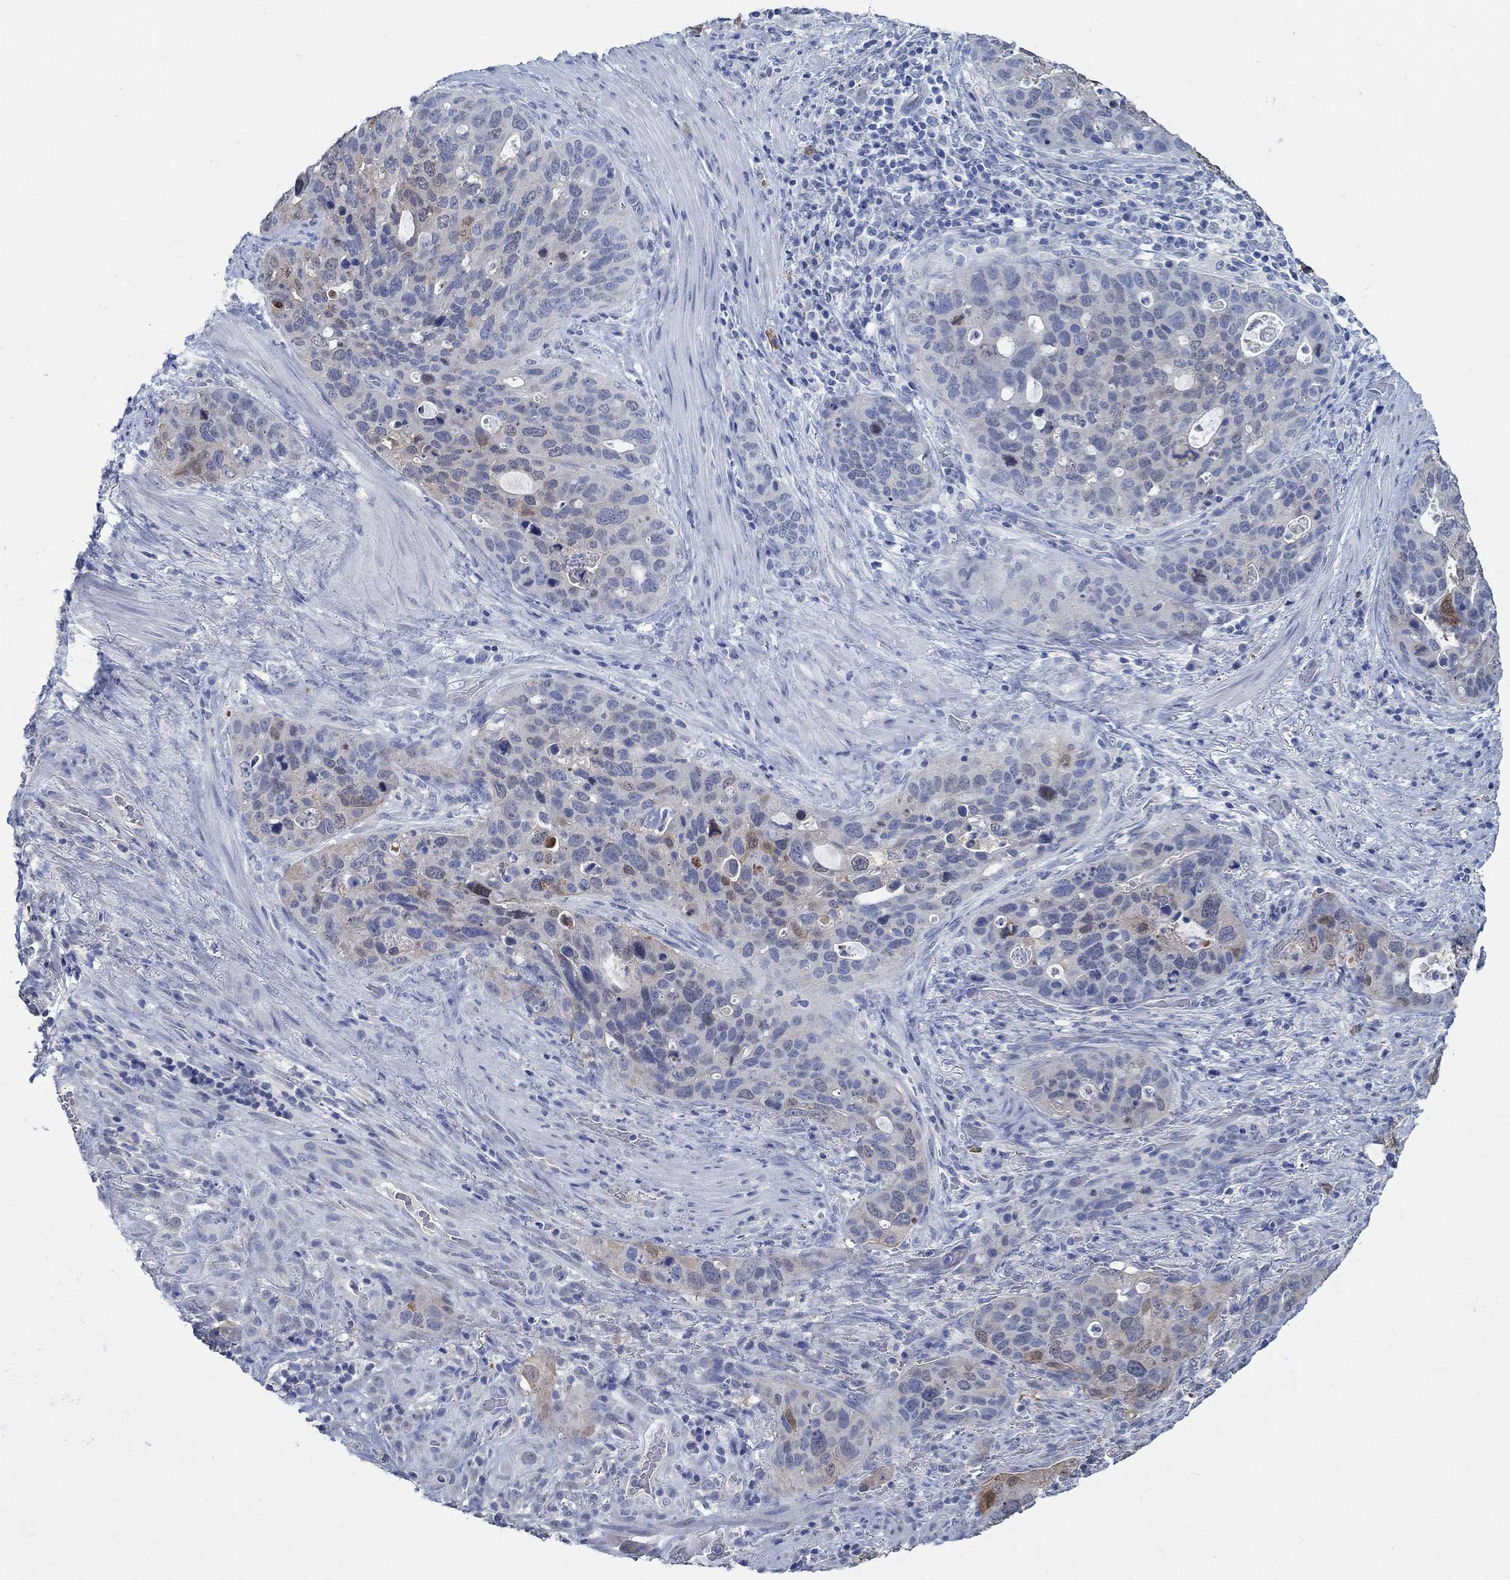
{"staining": {"intensity": "weak", "quantity": "<25%", "location": "cytoplasmic/membranous"}, "tissue": "stomach cancer", "cell_type": "Tumor cells", "image_type": "cancer", "snomed": [{"axis": "morphology", "description": "Adenocarcinoma, NOS"}, {"axis": "topography", "description": "Stomach"}], "caption": "Immunohistochemistry of human adenocarcinoma (stomach) displays no expression in tumor cells.", "gene": "TEKT4", "patient": {"sex": "male", "age": 54}}